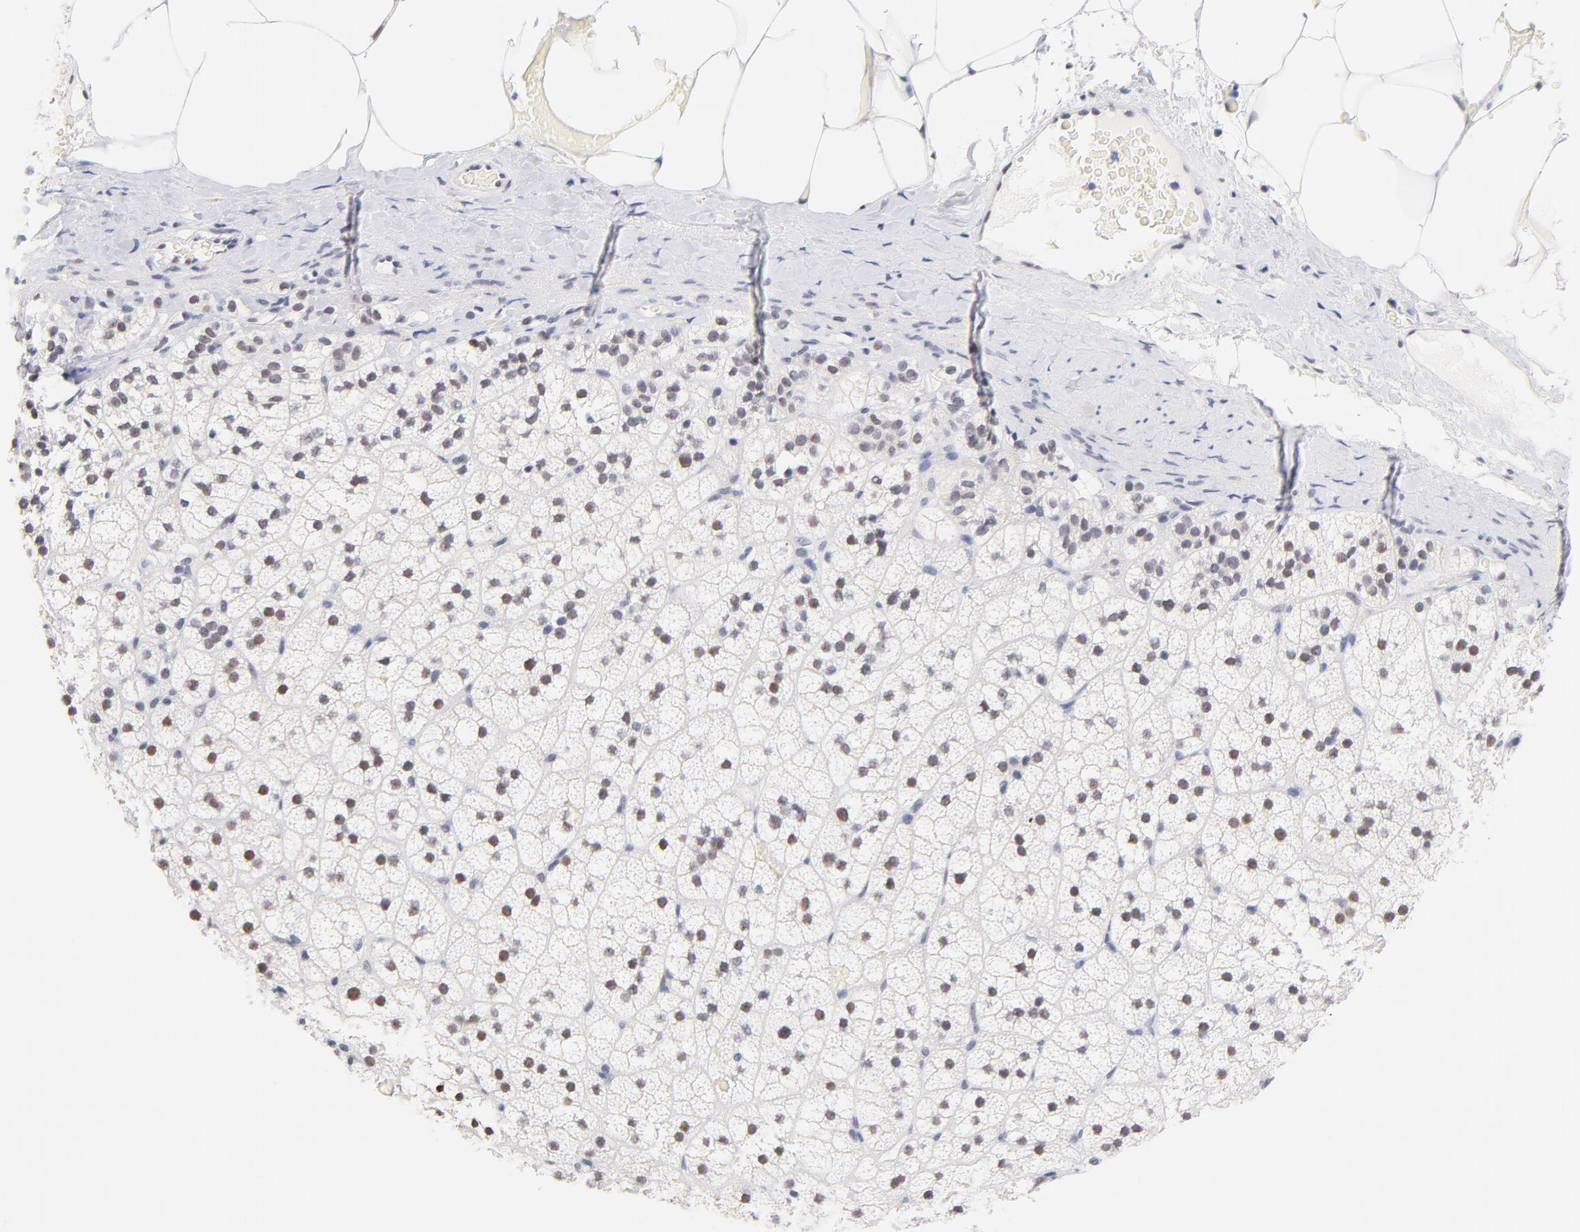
{"staining": {"intensity": "moderate", "quantity": "25%-75%", "location": "nuclear"}, "tissue": "adrenal gland", "cell_type": "Glandular cells", "image_type": "normal", "snomed": [{"axis": "morphology", "description": "Normal tissue, NOS"}, {"axis": "topography", "description": "Adrenal gland"}], "caption": "A brown stain labels moderate nuclear positivity of a protein in glandular cells of normal human adrenal gland.", "gene": "ZNF74", "patient": {"sex": "male", "age": 35}}